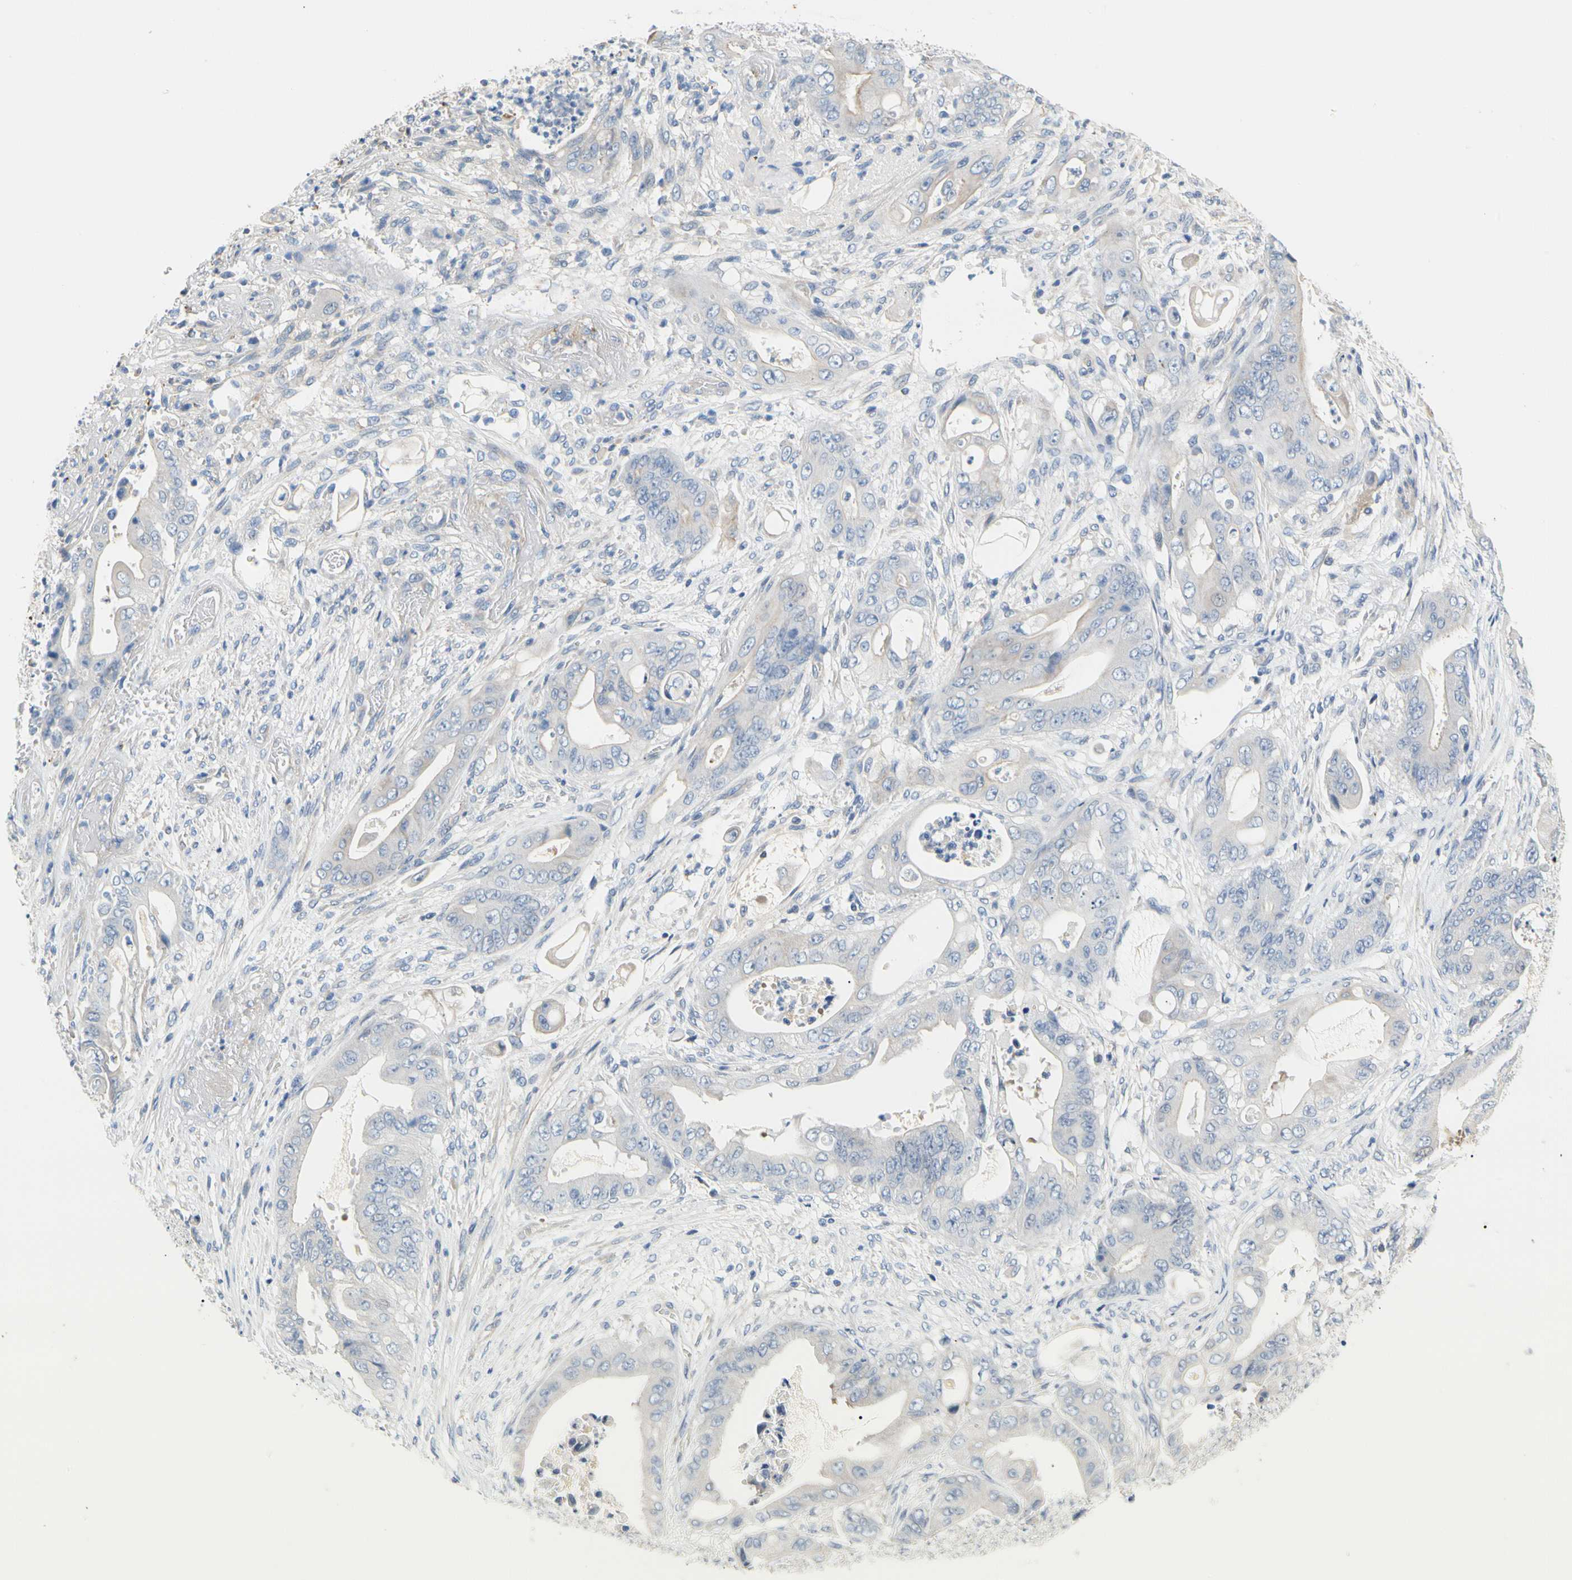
{"staining": {"intensity": "negative", "quantity": "none", "location": "none"}, "tissue": "stomach cancer", "cell_type": "Tumor cells", "image_type": "cancer", "snomed": [{"axis": "morphology", "description": "Adenocarcinoma, NOS"}, {"axis": "topography", "description": "Stomach"}], "caption": "Tumor cells are negative for protein expression in human stomach cancer.", "gene": "CCM2L", "patient": {"sex": "female", "age": 73}}